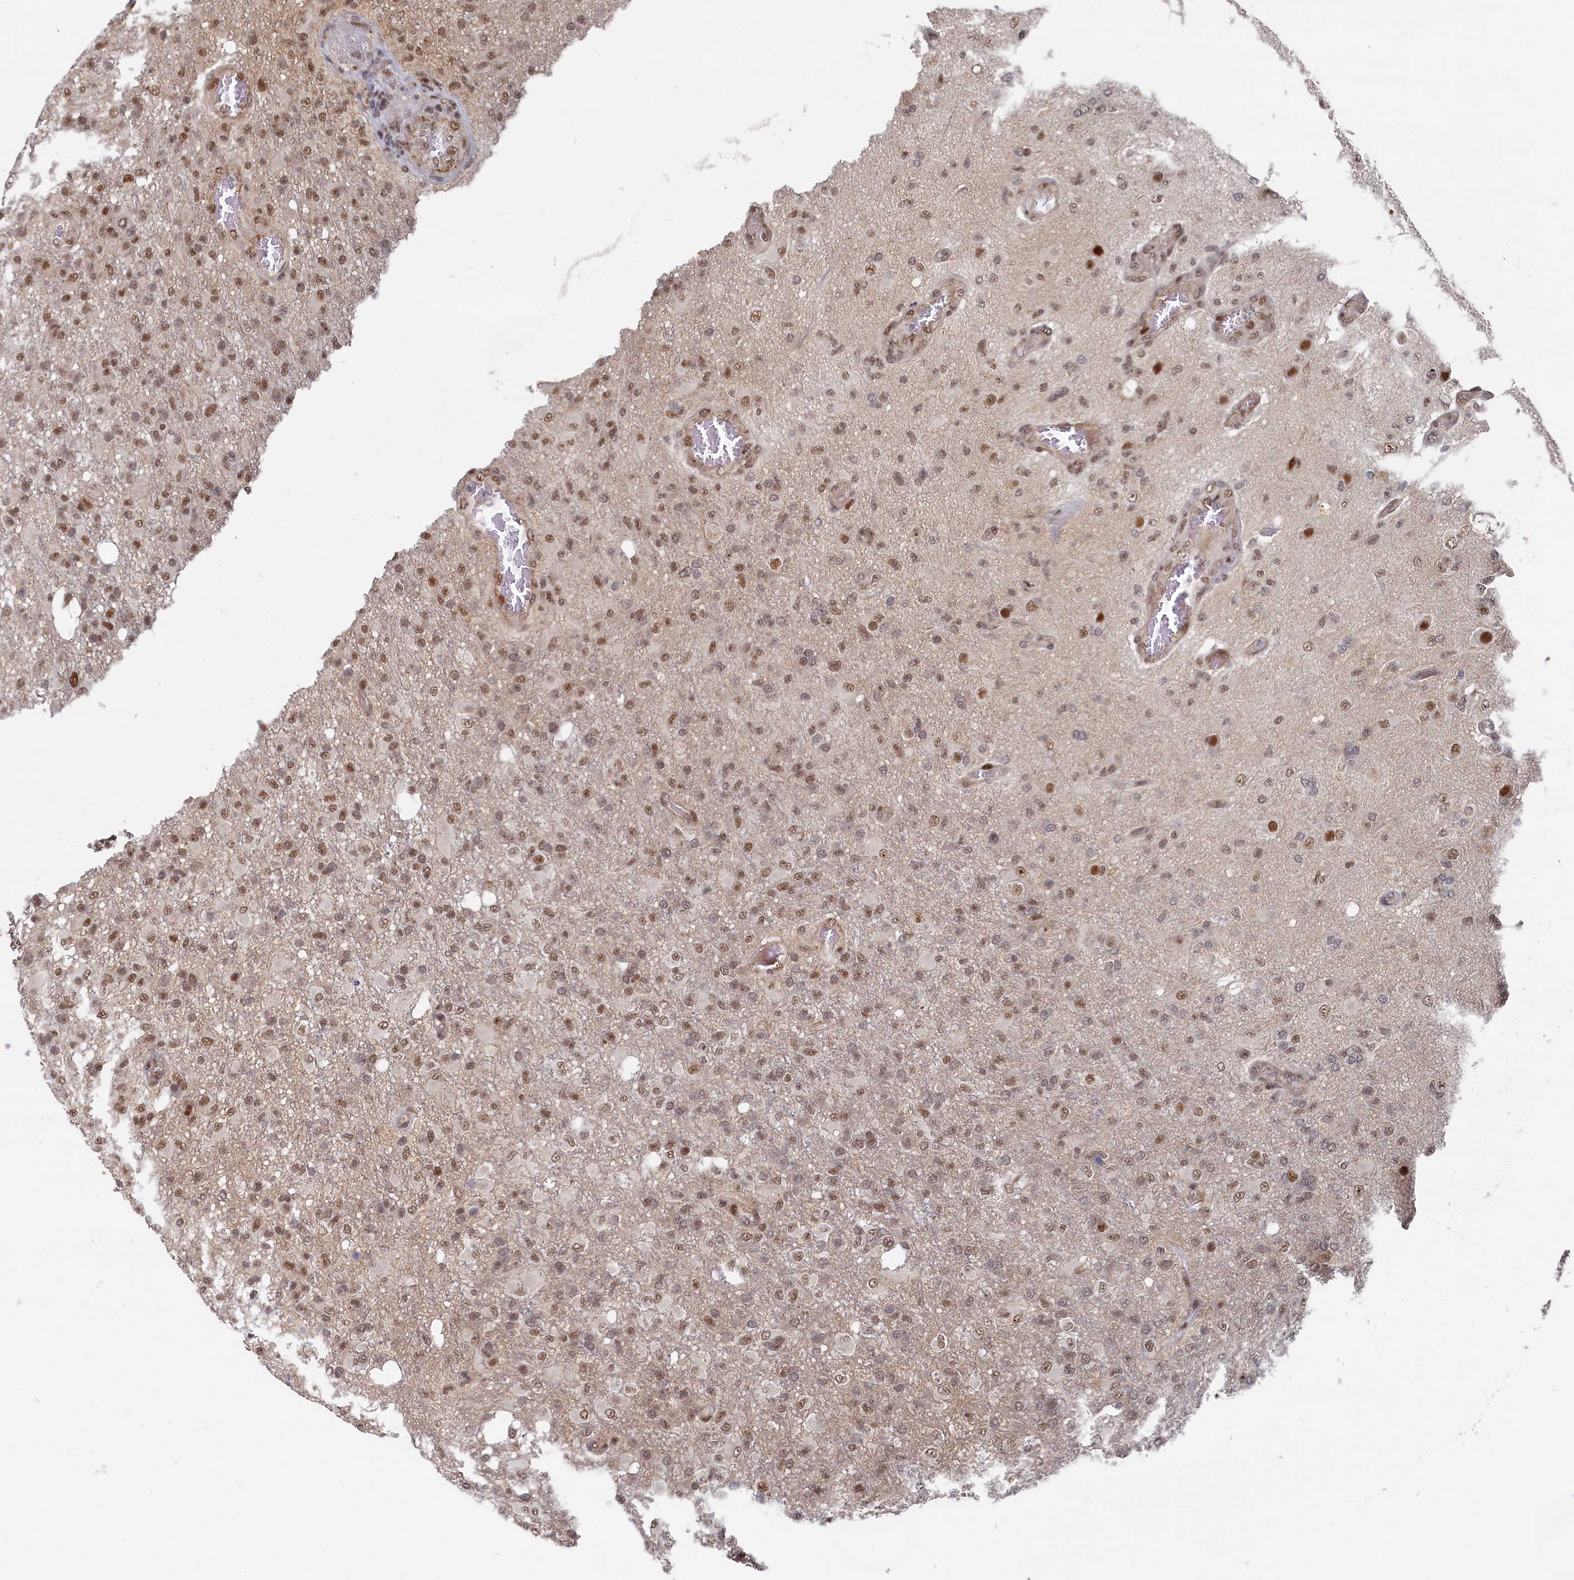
{"staining": {"intensity": "moderate", "quantity": ">75%", "location": "nuclear"}, "tissue": "glioma", "cell_type": "Tumor cells", "image_type": "cancer", "snomed": [{"axis": "morphology", "description": "Glioma, malignant, High grade"}, {"axis": "topography", "description": "Brain"}], "caption": "A micrograph showing moderate nuclear expression in about >75% of tumor cells in glioma, as visualized by brown immunohistochemical staining.", "gene": "BUB3", "patient": {"sex": "female", "age": 74}}